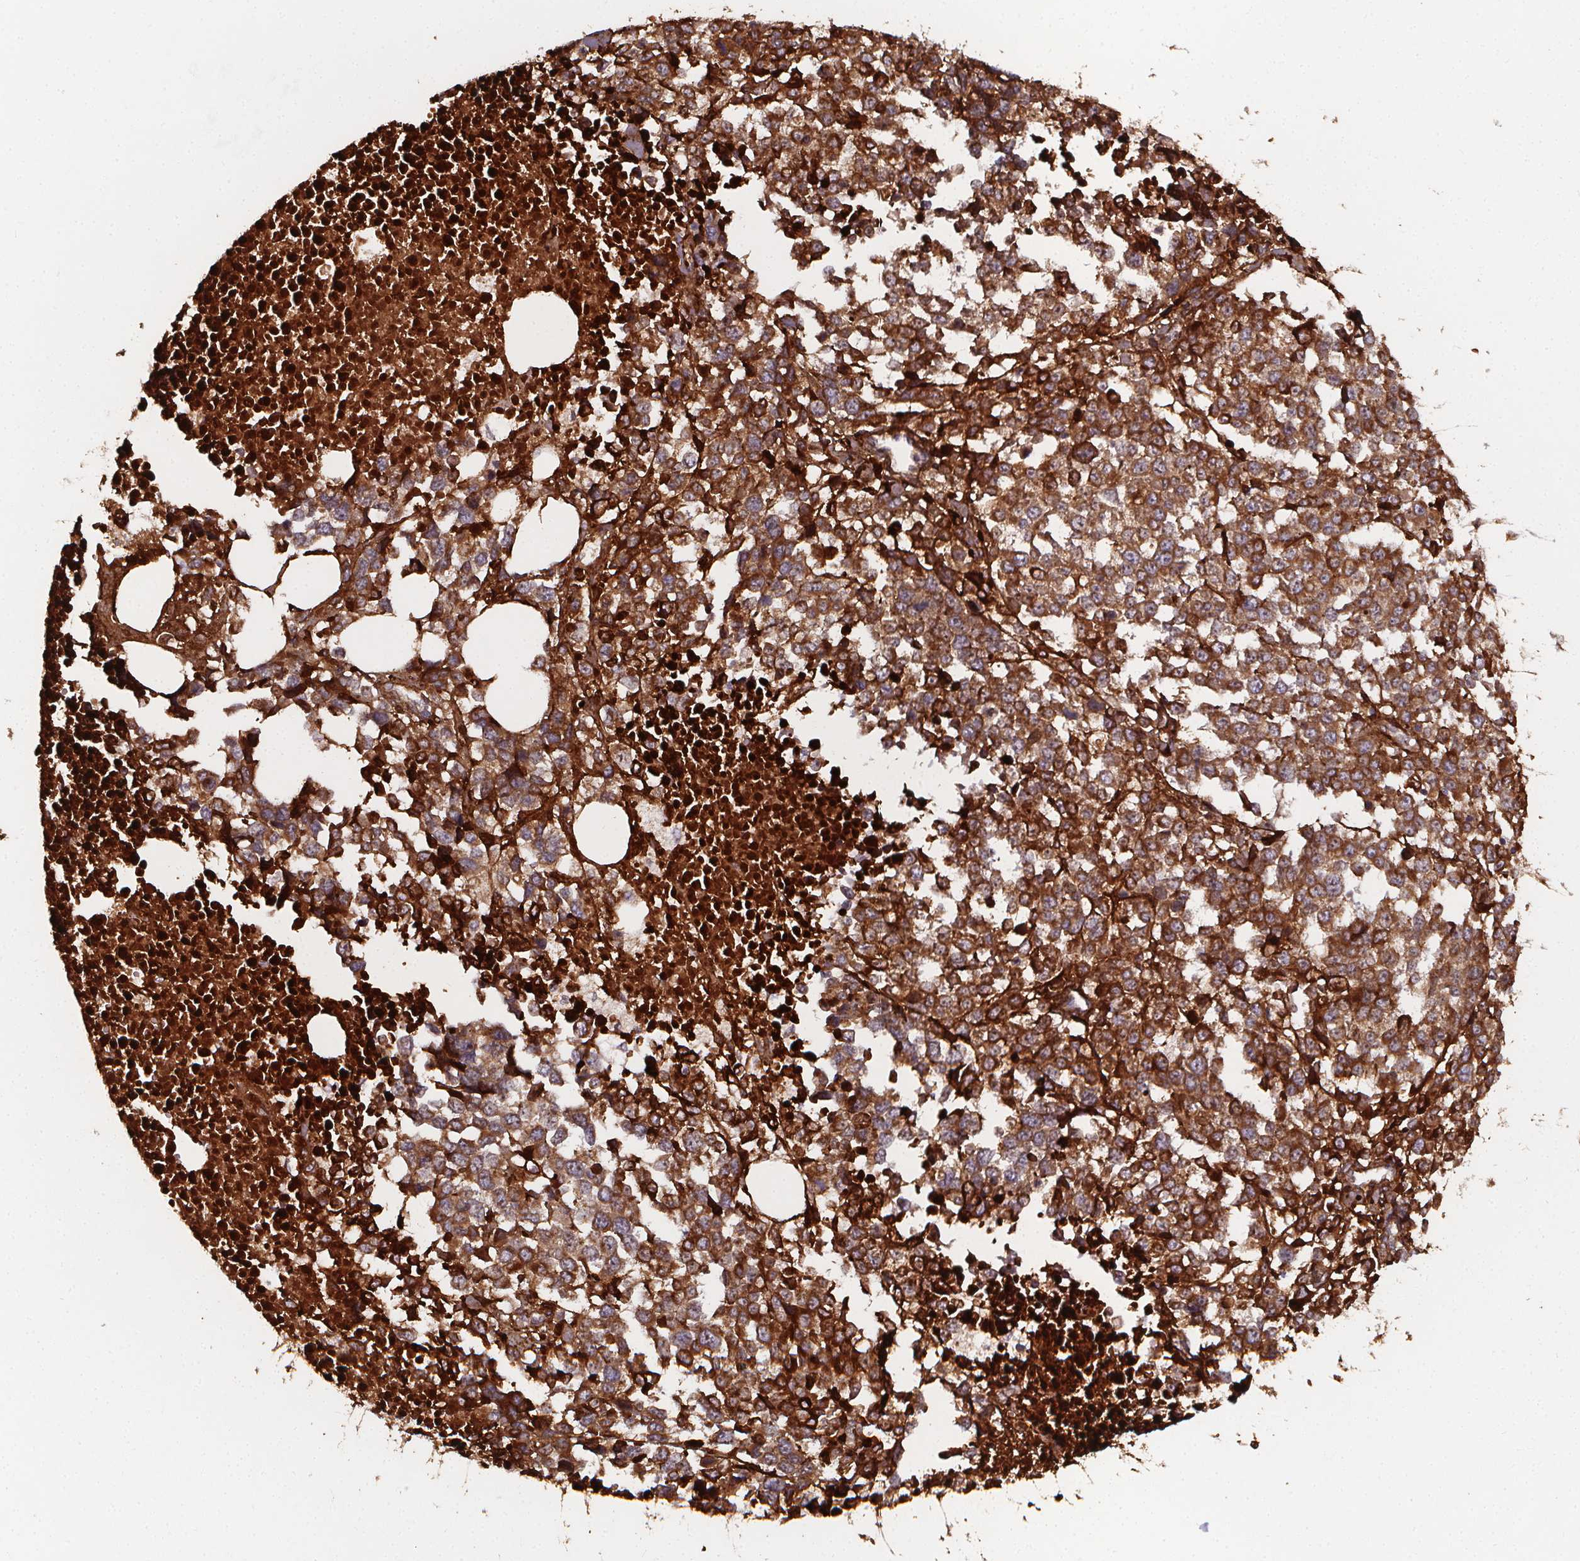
{"staining": {"intensity": "moderate", "quantity": ">75%", "location": "cytoplasmic/membranous"}, "tissue": "melanoma", "cell_type": "Tumor cells", "image_type": "cancer", "snomed": [{"axis": "morphology", "description": "Malignant melanoma, Metastatic site"}, {"axis": "topography", "description": "Skin"}], "caption": "There is medium levels of moderate cytoplasmic/membranous positivity in tumor cells of malignant melanoma (metastatic site), as demonstrated by immunohistochemical staining (brown color).", "gene": "AEBP1", "patient": {"sex": "male", "age": 84}}